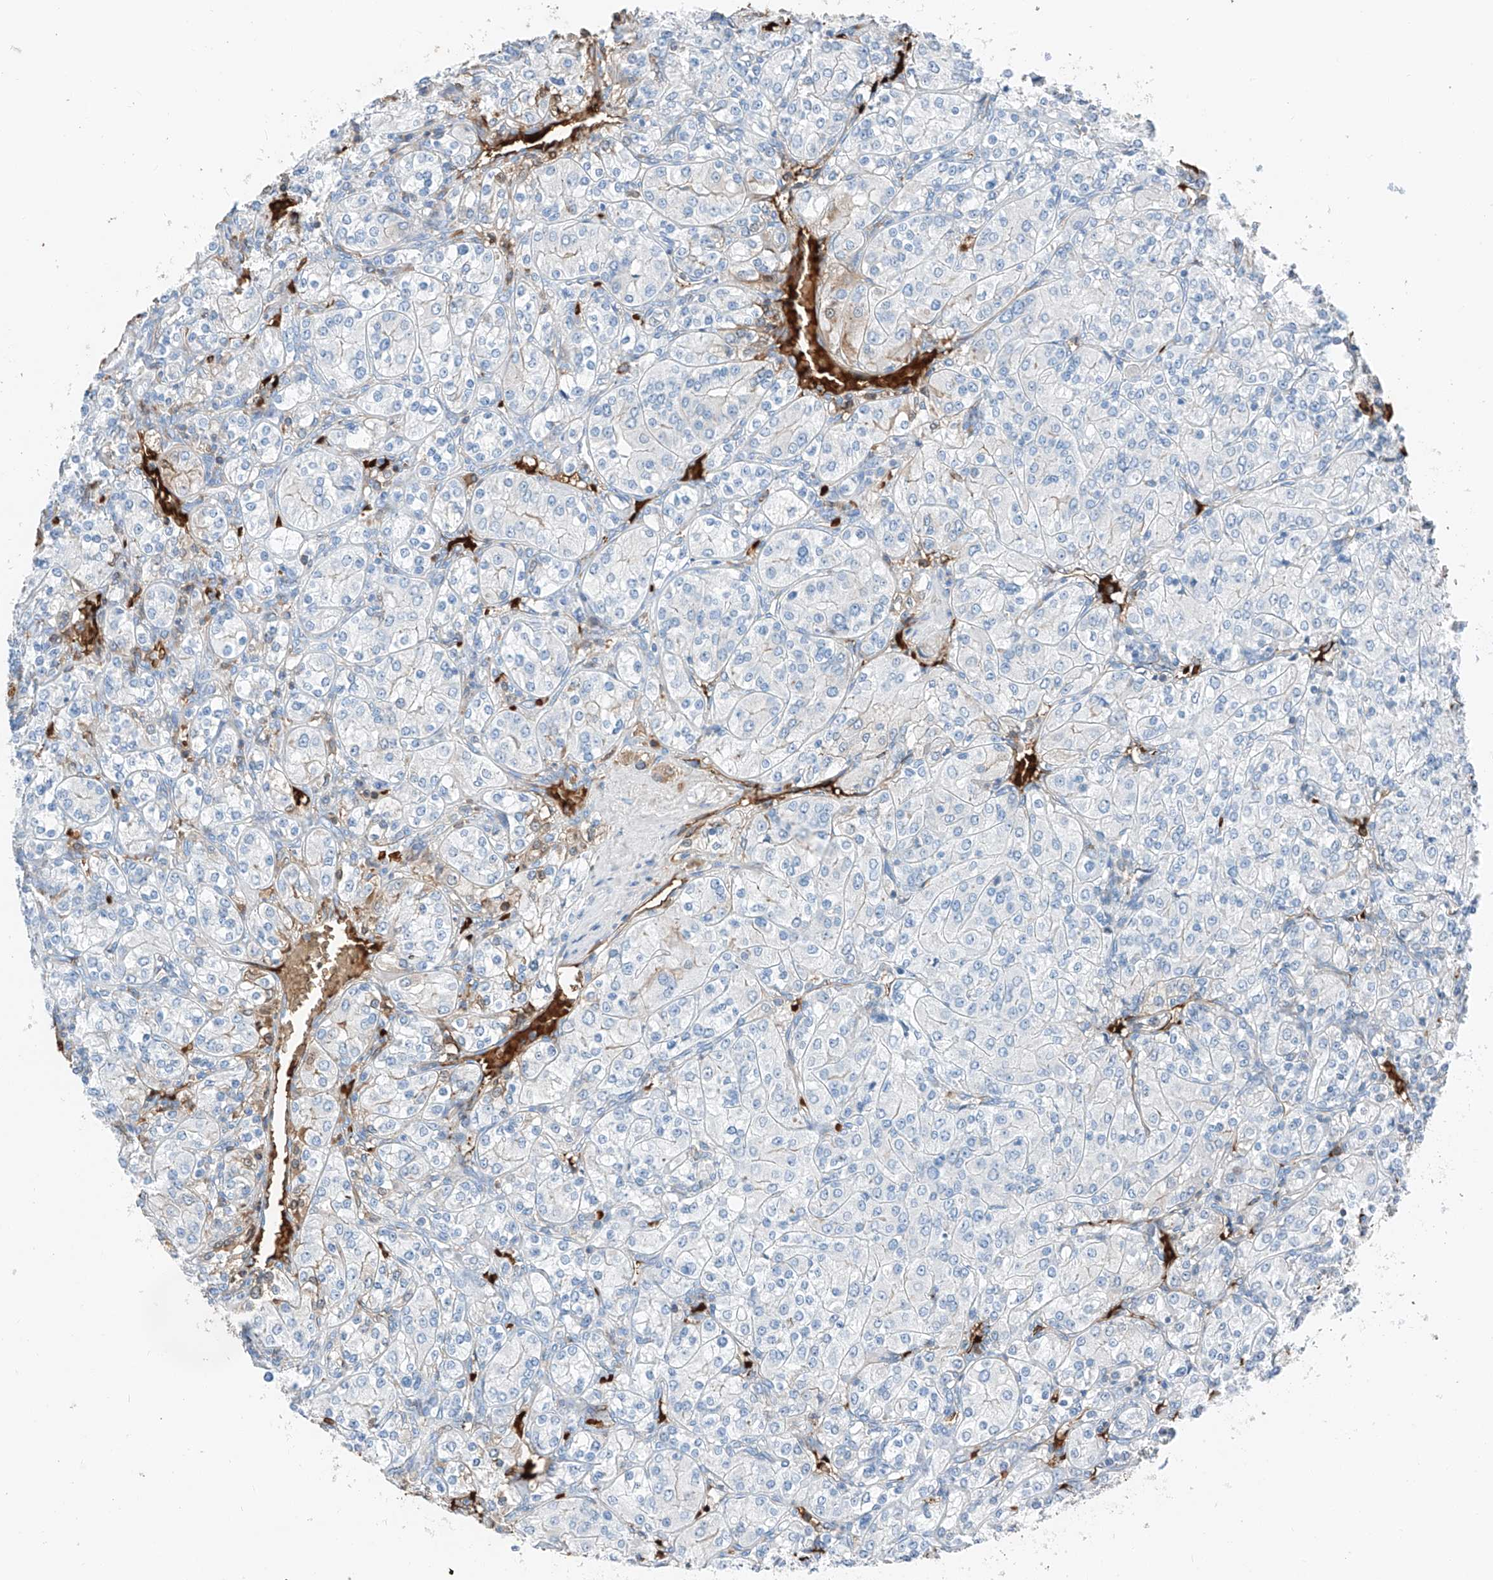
{"staining": {"intensity": "negative", "quantity": "none", "location": "none"}, "tissue": "renal cancer", "cell_type": "Tumor cells", "image_type": "cancer", "snomed": [{"axis": "morphology", "description": "Adenocarcinoma, NOS"}, {"axis": "topography", "description": "Kidney"}], "caption": "Histopathology image shows no significant protein staining in tumor cells of renal cancer.", "gene": "PRSS23", "patient": {"sex": "male", "age": 77}}